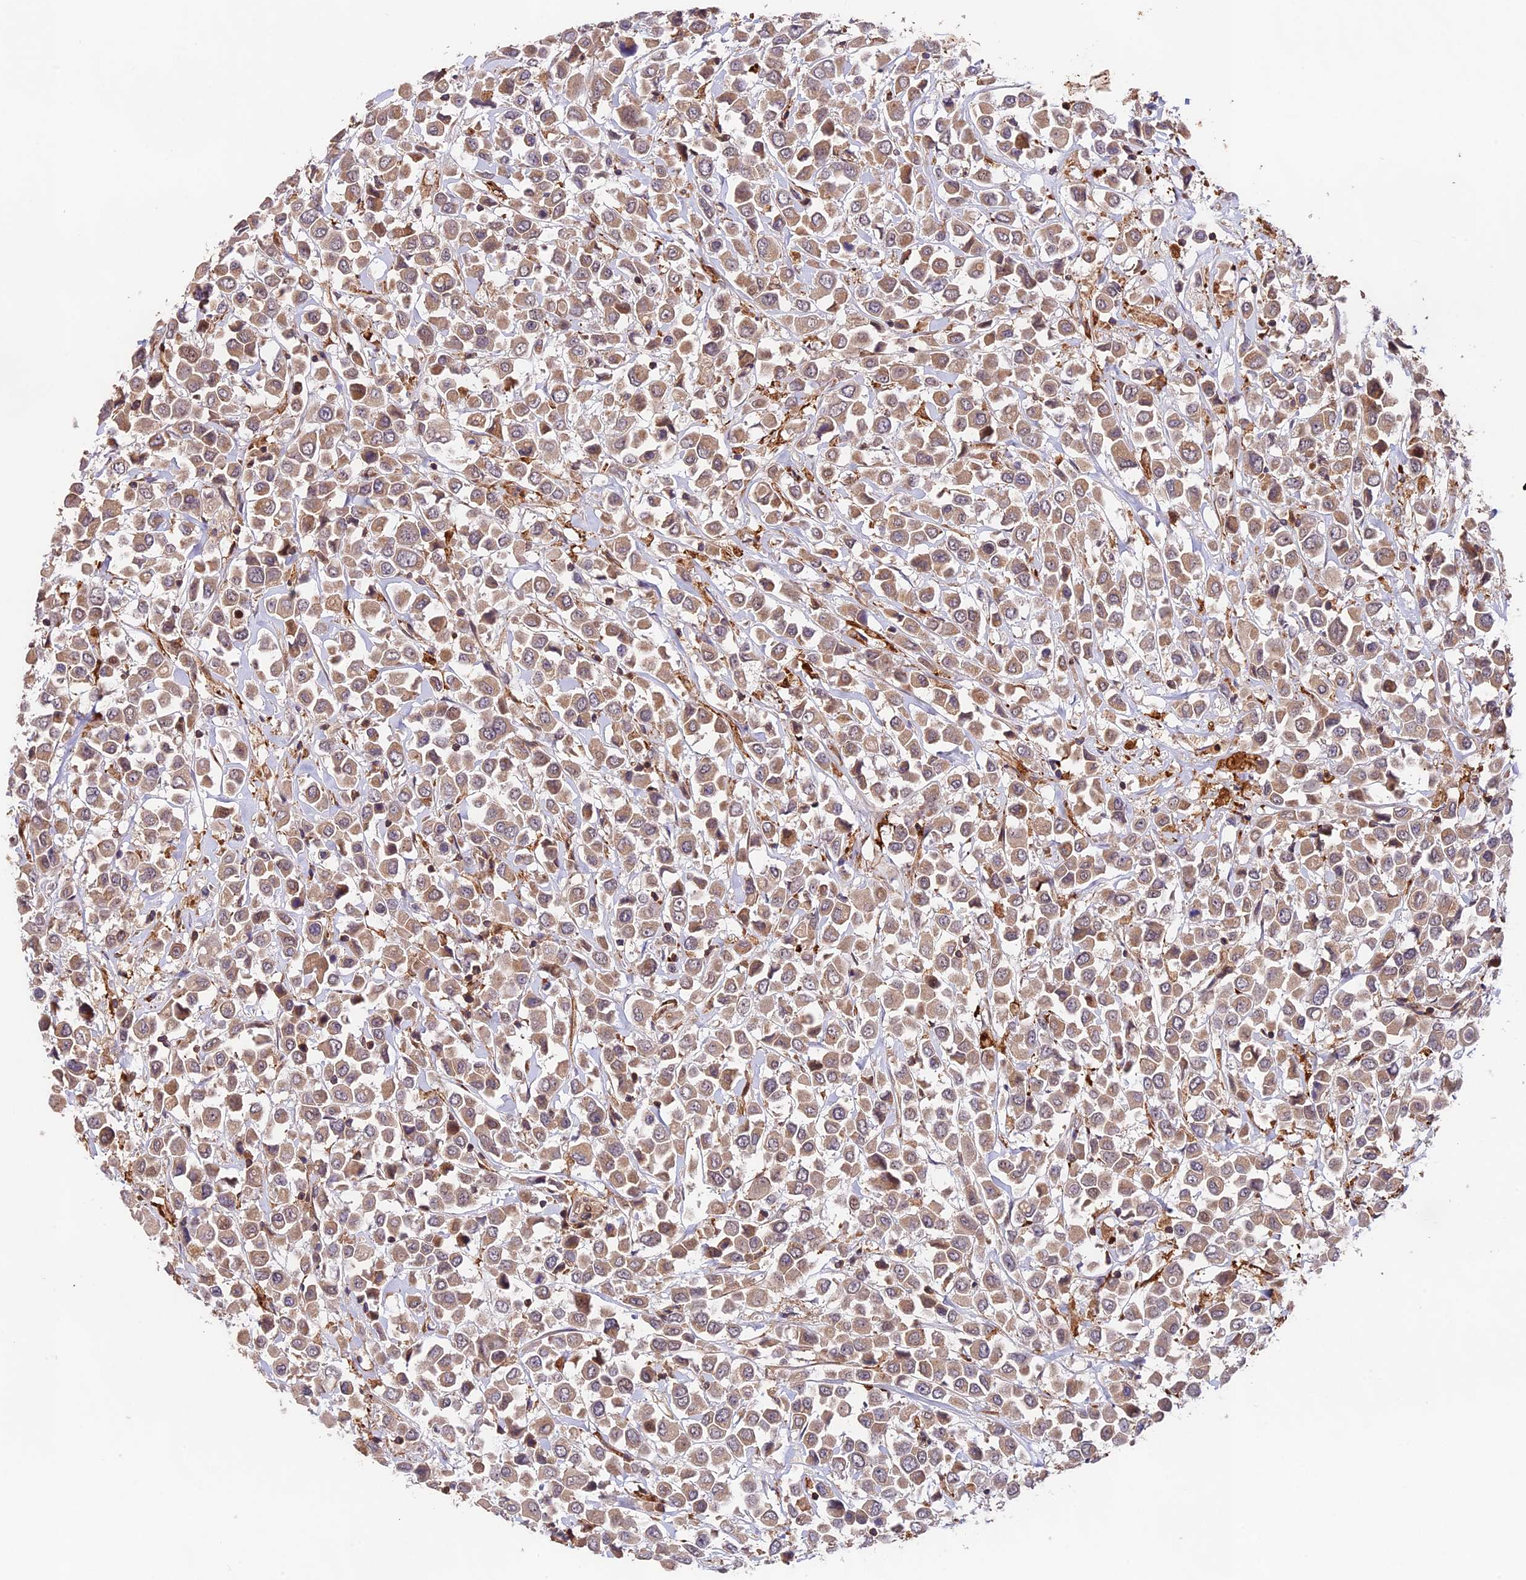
{"staining": {"intensity": "weak", "quantity": ">75%", "location": "cytoplasmic/membranous"}, "tissue": "breast cancer", "cell_type": "Tumor cells", "image_type": "cancer", "snomed": [{"axis": "morphology", "description": "Duct carcinoma"}, {"axis": "topography", "description": "Breast"}], "caption": "DAB (3,3'-diaminobenzidine) immunohistochemical staining of invasive ductal carcinoma (breast) demonstrates weak cytoplasmic/membranous protein staining in approximately >75% of tumor cells. The protein of interest is shown in brown color, while the nuclei are stained blue.", "gene": "CACNA1H", "patient": {"sex": "female", "age": 61}}